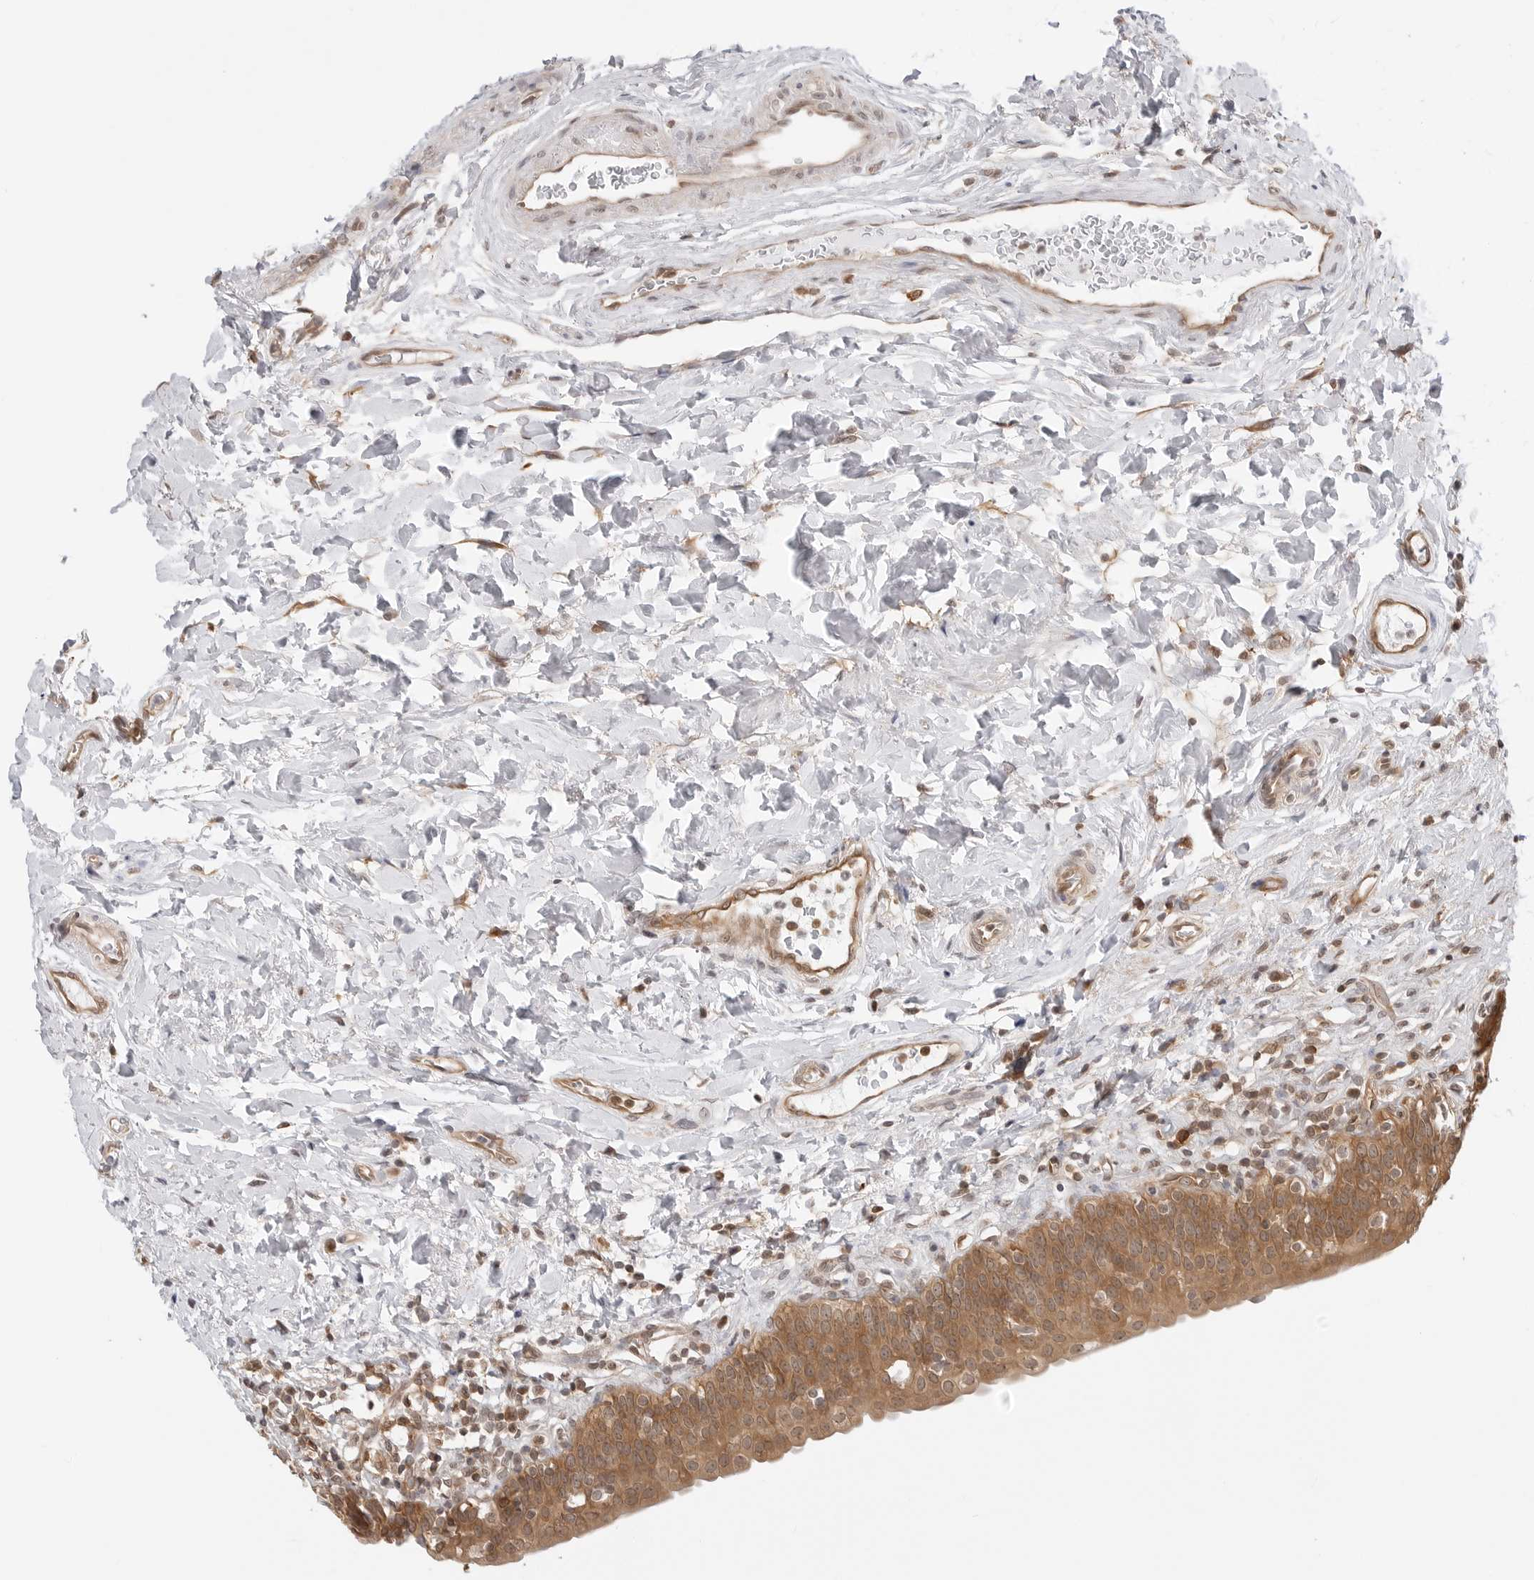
{"staining": {"intensity": "strong", "quantity": ">75%", "location": "cytoplasmic/membranous,nuclear"}, "tissue": "urinary bladder", "cell_type": "Urothelial cells", "image_type": "normal", "snomed": [{"axis": "morphology", "description": "Normal tissue, NOS"}, {"axis": "topography", "description": "Urinary bladder"}], "caption": "Immunohistochemical staining of normal urinary bladder exhibits strong cytoplasmic/membranous,nuclear protein staining in about >75% of urothelial cells.", "gene": "NUDC", "patient": {"sex": "male", "age": 83}}